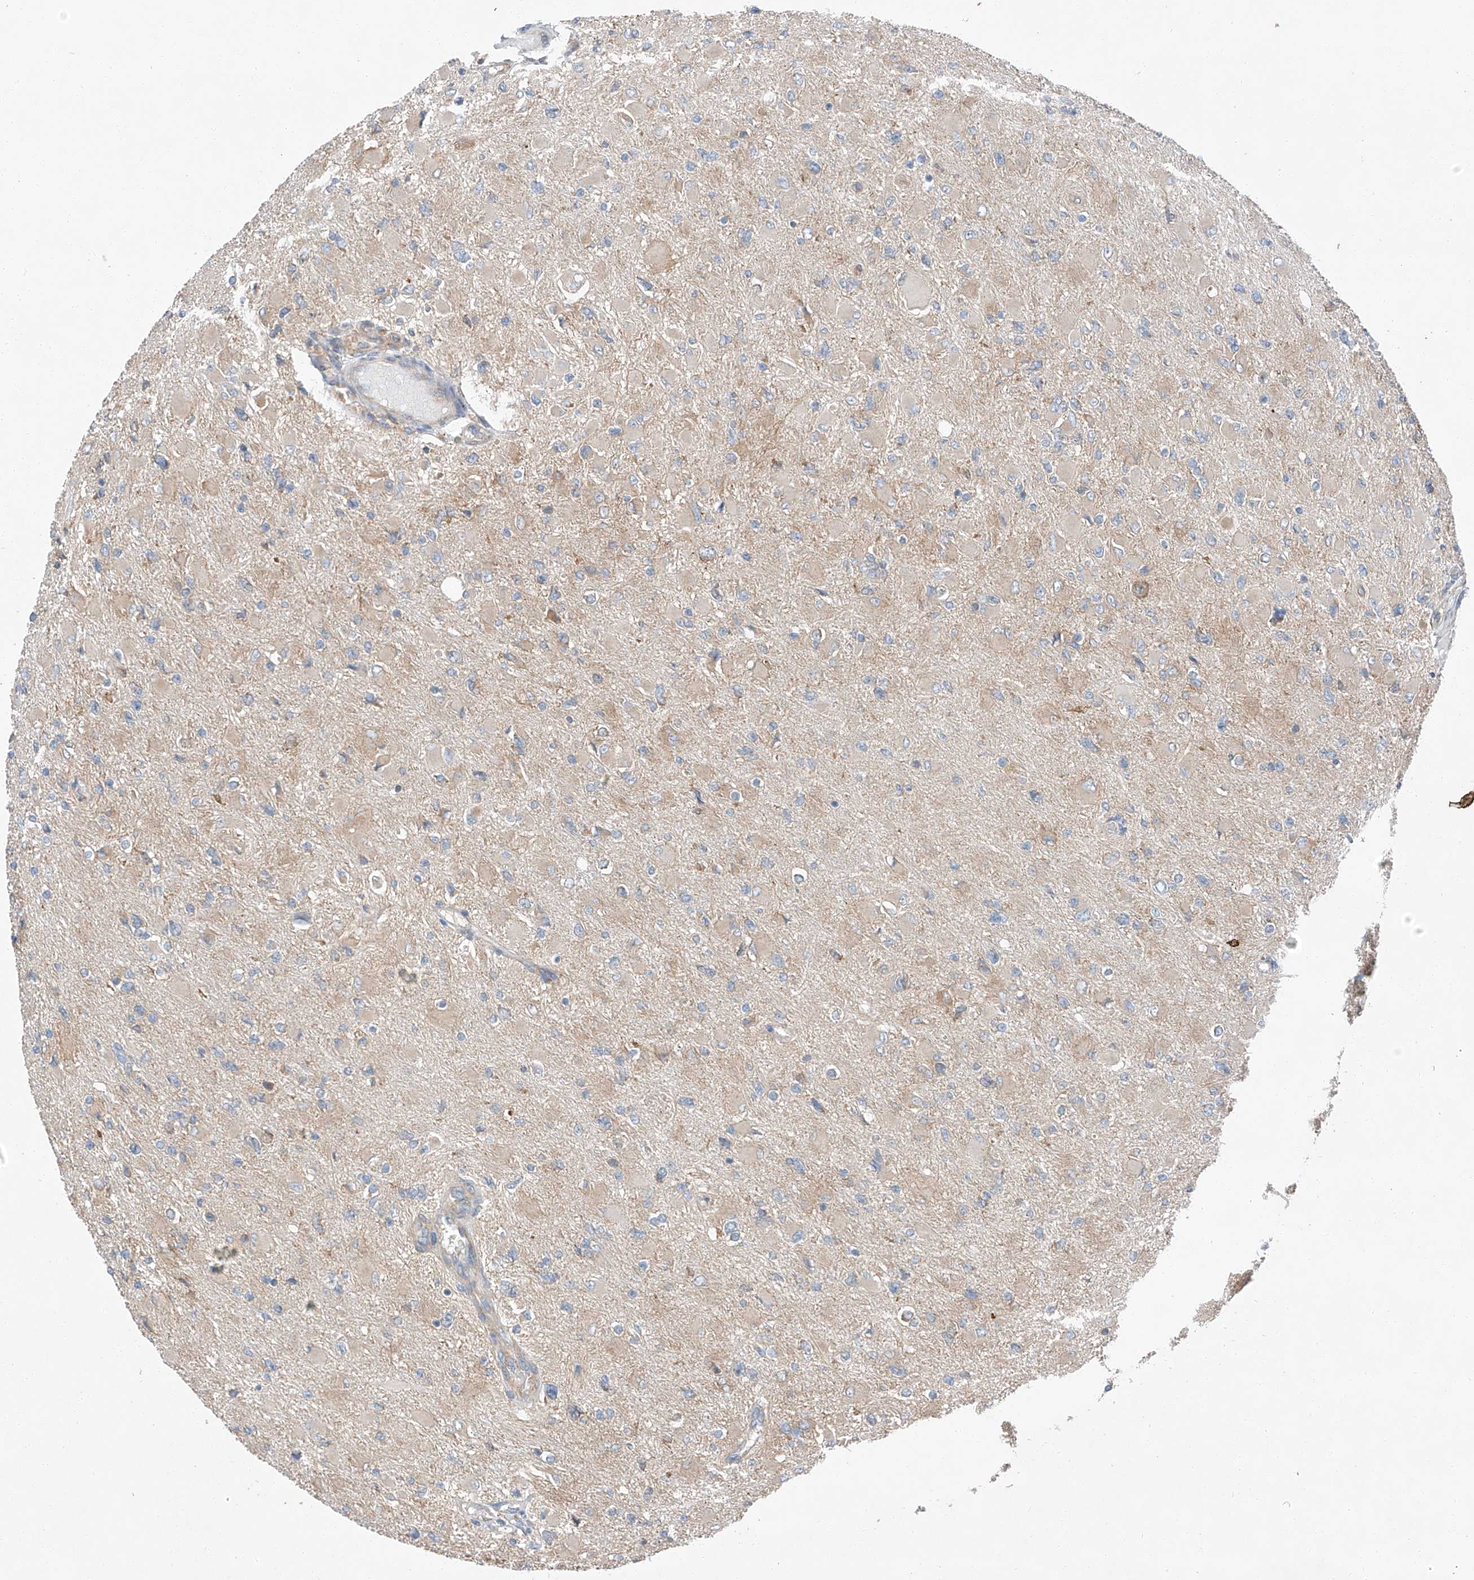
{"staining": {"intensity": "weak", "quantity": "<25%", "location": "cytoplasmic/membranous"}, "tissue": "glioma", "cell_type": "Tumor cells", "image_type": "cancer", "snomed": [{"axis": "morphology", "description": "Glioma, malignant, High grade"}, {"axis": "topography", "description": "Cerebral cortex"}], "caption": "A photomicrograph of human malignant glioma (high-grade) is negative for staining in tumor cells.", "gene": "ZC3H15", "patient": {"sex": "female", "age": 36}}